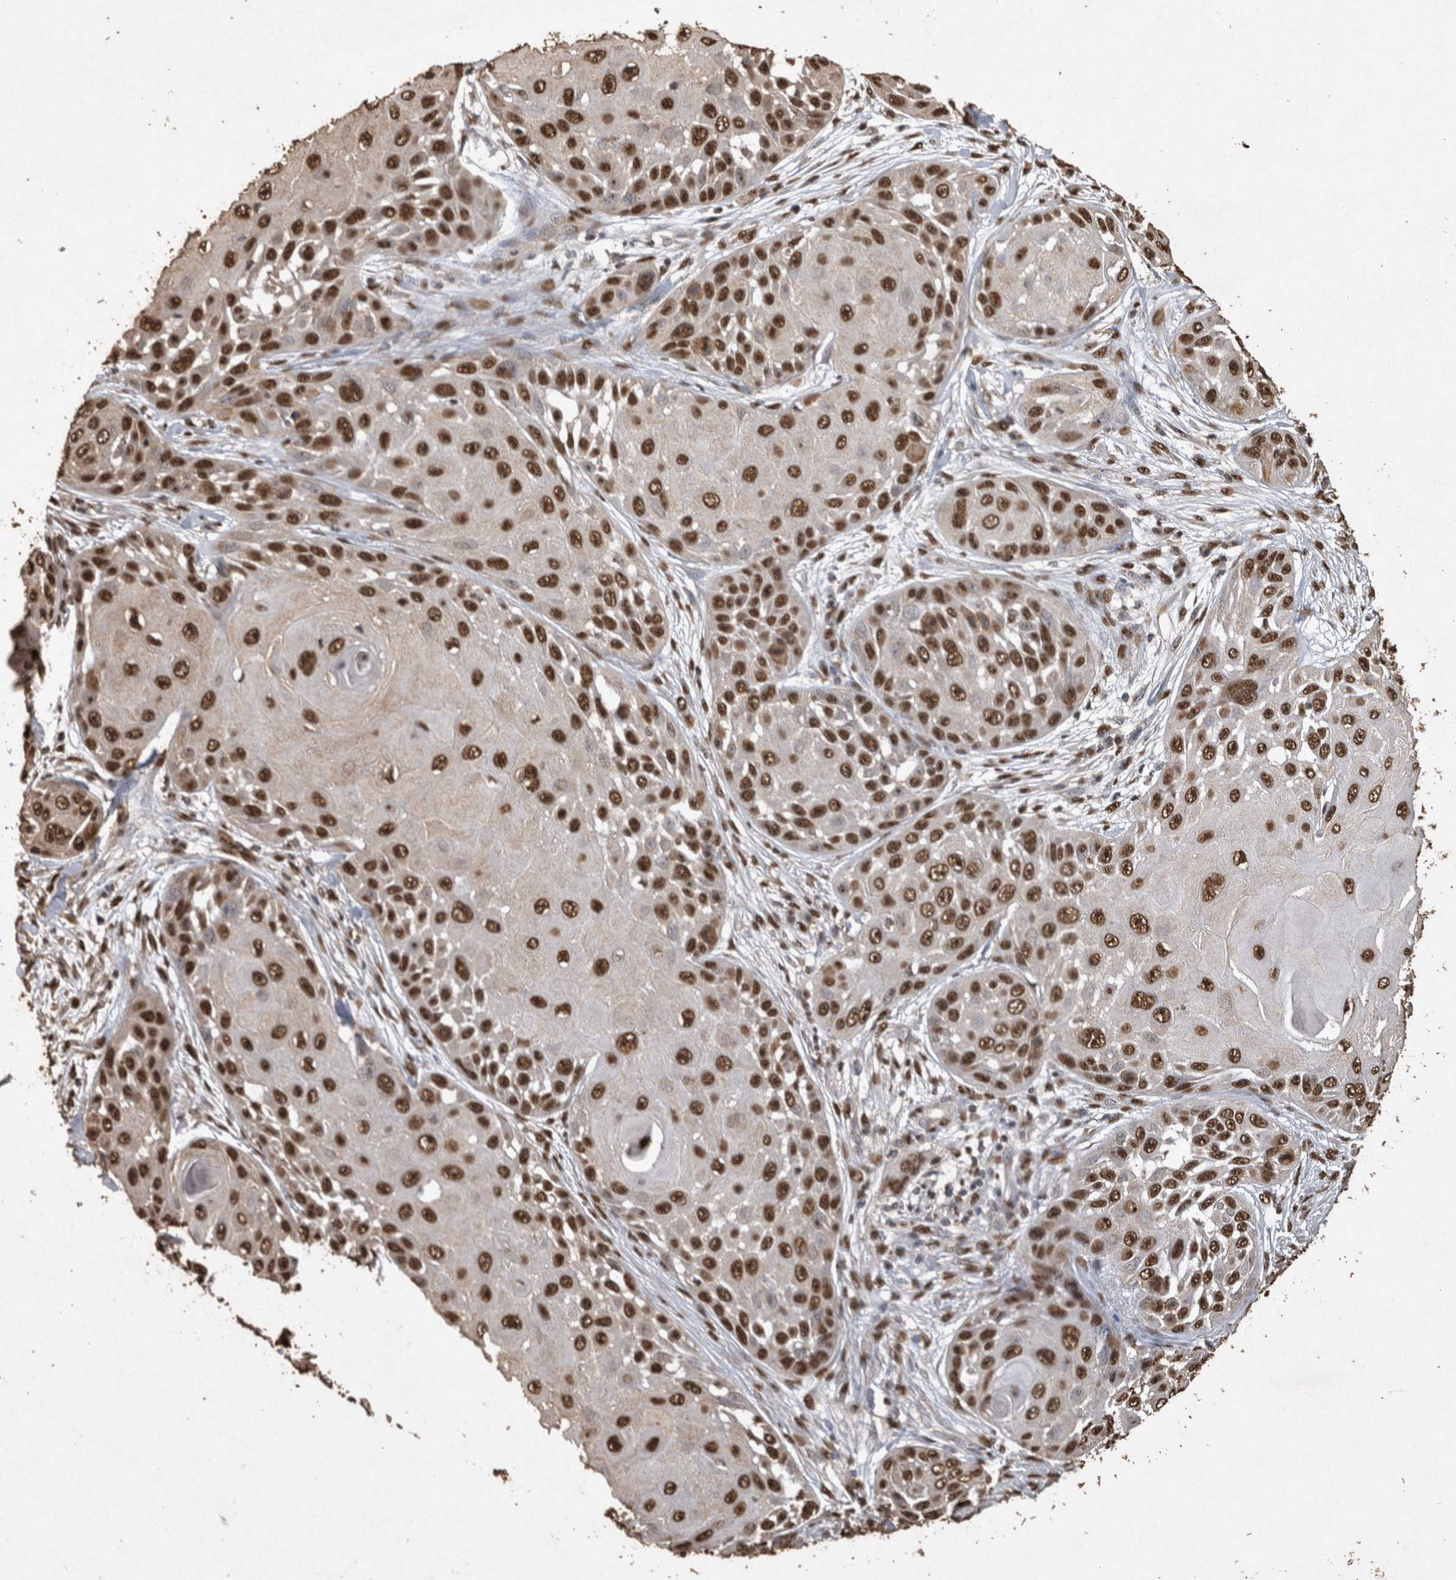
{"staining": {"intensity": "strong", "quantity": ">75%", "location": "nuclear"}, "tissue": "skin cancer", "cell_type": "Tumor cells", "image_type": "cancer", "snomed": [{"axis": "morphology", "description": "Squamous cell carcinoma, NOS"}, {"axis": "topography", "description": "Skin"}], "caption": "A micrograph showing strong nuclear expression in about >75% of tumor cells in squamous cell carcinoma (skin), as visualized by brown immunohistochemical staining.", "gene": "OAS2", "patient": {"sex": "female", "age": 44}}